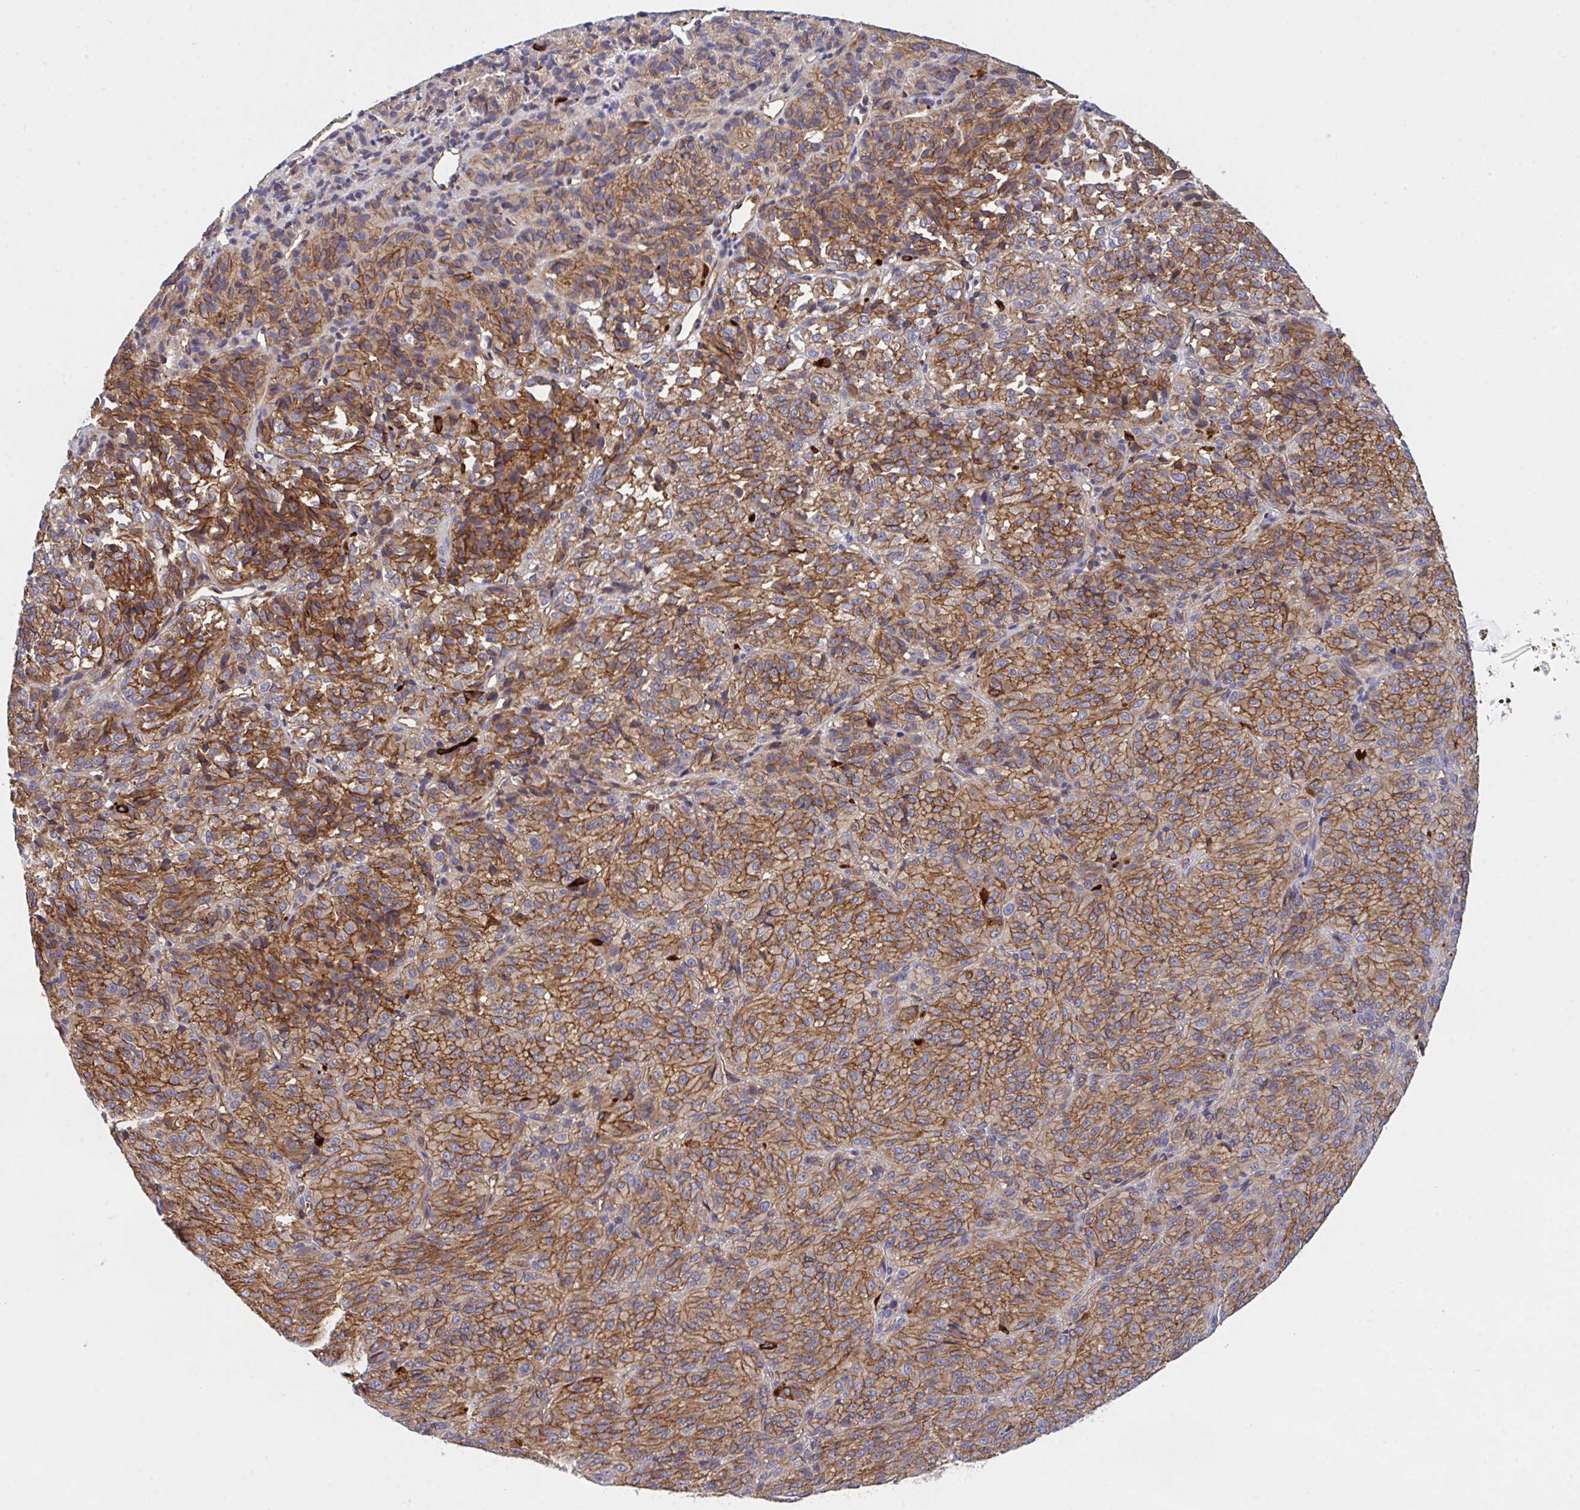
{"staining": {"intensity": "strong", "quantity": ">75%", "location": "cytoplasmic/membranous"}, "tissue": "melanoma", "cell_type": "Tumor cells", "image_type": "cancer", "snomed": [{"axis": "morphology", "description": "Malignant melanoma, Metastatic site"}, {"axis": "topography", "description": "Brain"}], "caption": "DAB (3,3'-diaminobenzidine) immunohistochemical staining of malignant melanoma (metastatic site) reveals strong cytoplasmic/membranous protein expression in approximately >75% of tumor cells.", "gene": "C4orf36", "patient": {"sex": "female", "age": 56}}